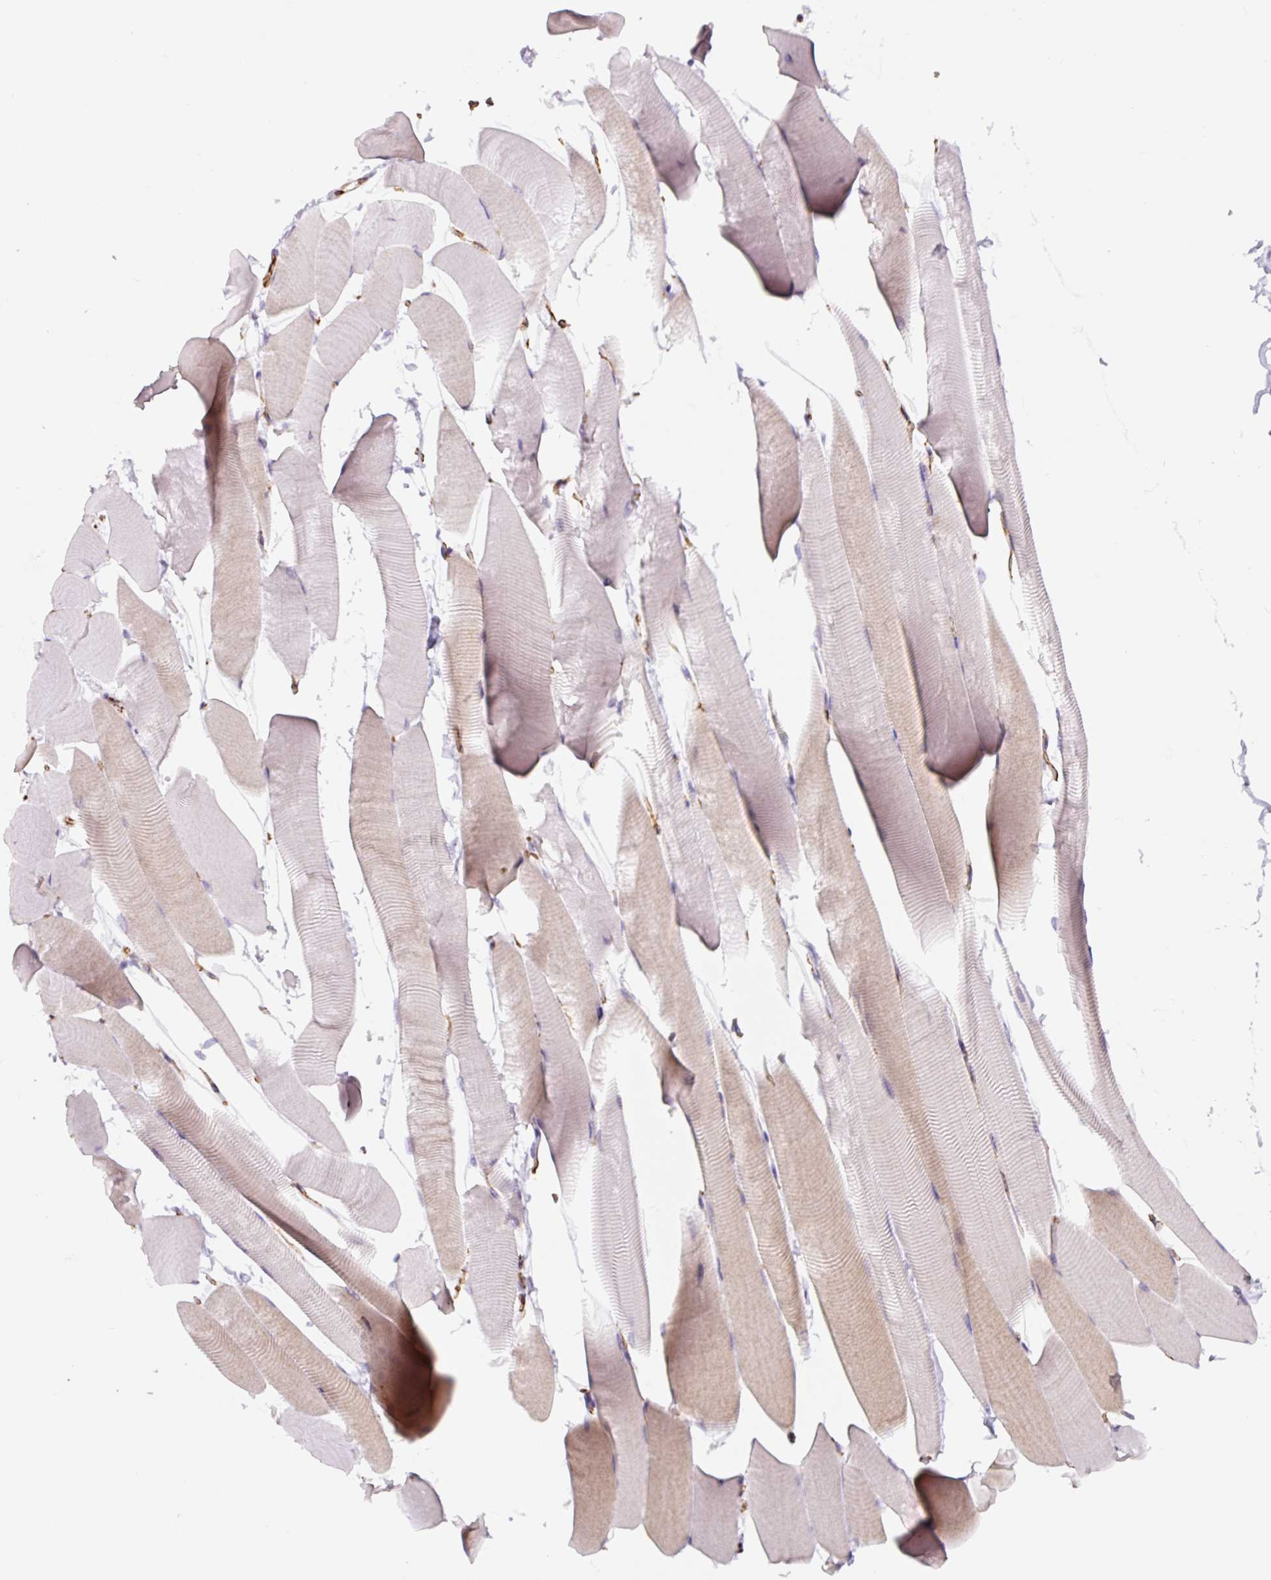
{"staining": {"intensity": "moderate", "quantity": "<25%", "location": "cytoplasmic/membranous"}, "tissue": "skeletal muscle", "cell_type": "Myocytes", "image_type": "normal", "snomed": [{"axis": "morphology", "description": "Normal tissue, NOS"}, {"axis": "topography", "description": "Skeletal muscle"}], "caption": "An immunohistochemistry (IHC) photomicrograph of unremarkable tissue is shown. Protein staining in brown highlights moderate cytoplasmic/membranous positivity in skeletal muscle within myocytes.", "gene": "NES", "patient": {"sex": "male", "age": 25}}